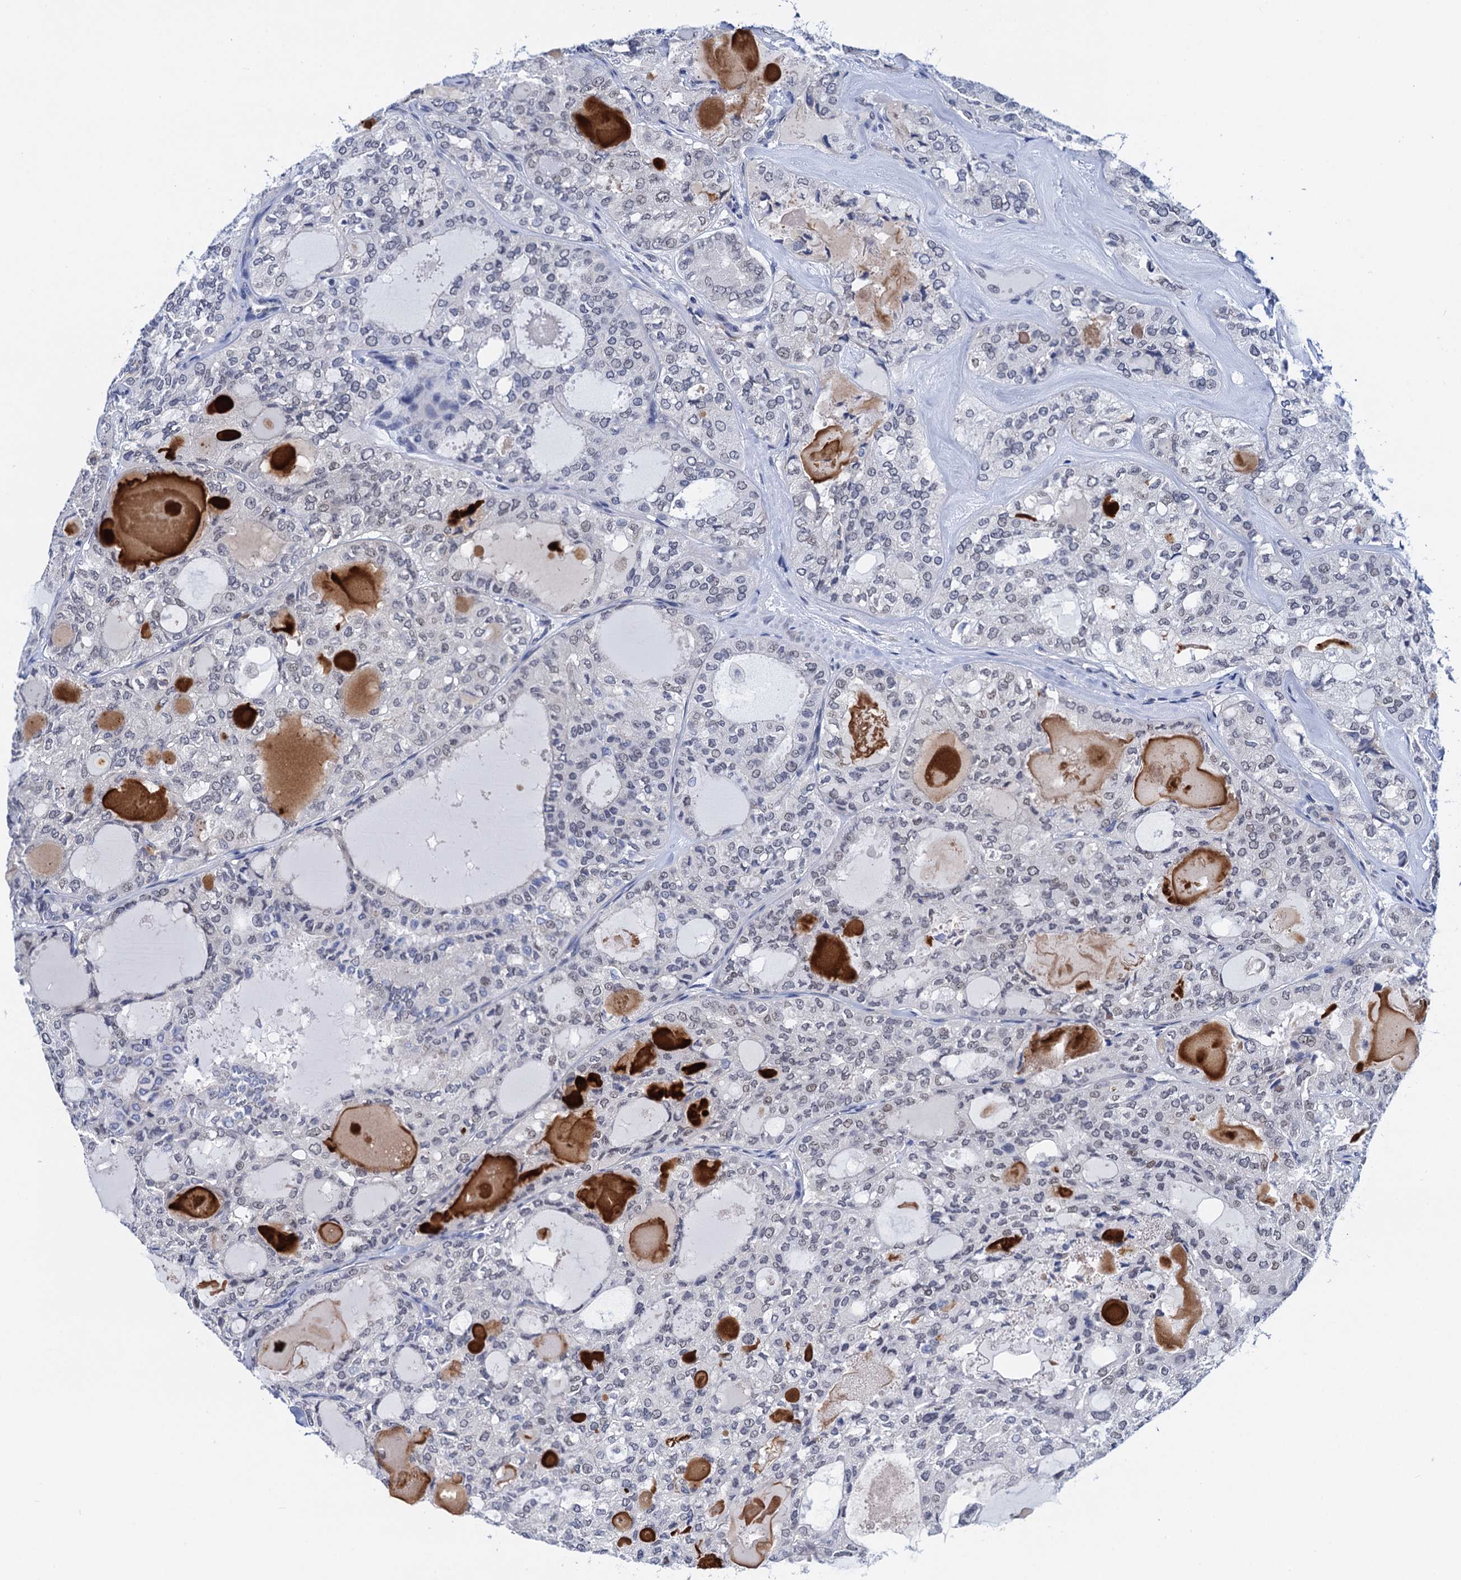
{"staining": {"intensity": "weak", "quantity": "<25%", "location": "nuclear"}, "tissue": "thyroid cancer", "cell_type": "Tumor cells", "image_type": "cancer", "snomed": [{"axis": "morphology", "description": "Follicular adenoma carcinoma, NOS"}, {"axis": "topography", "description": "Thyroid gland"}], "caption": "Histopathology image shows no significant protein staining in tumor cells of thyroid follicular adenoma carcinoma.", "gene": "C16orf87", "patient": {"sex": "male", "age": 75}}